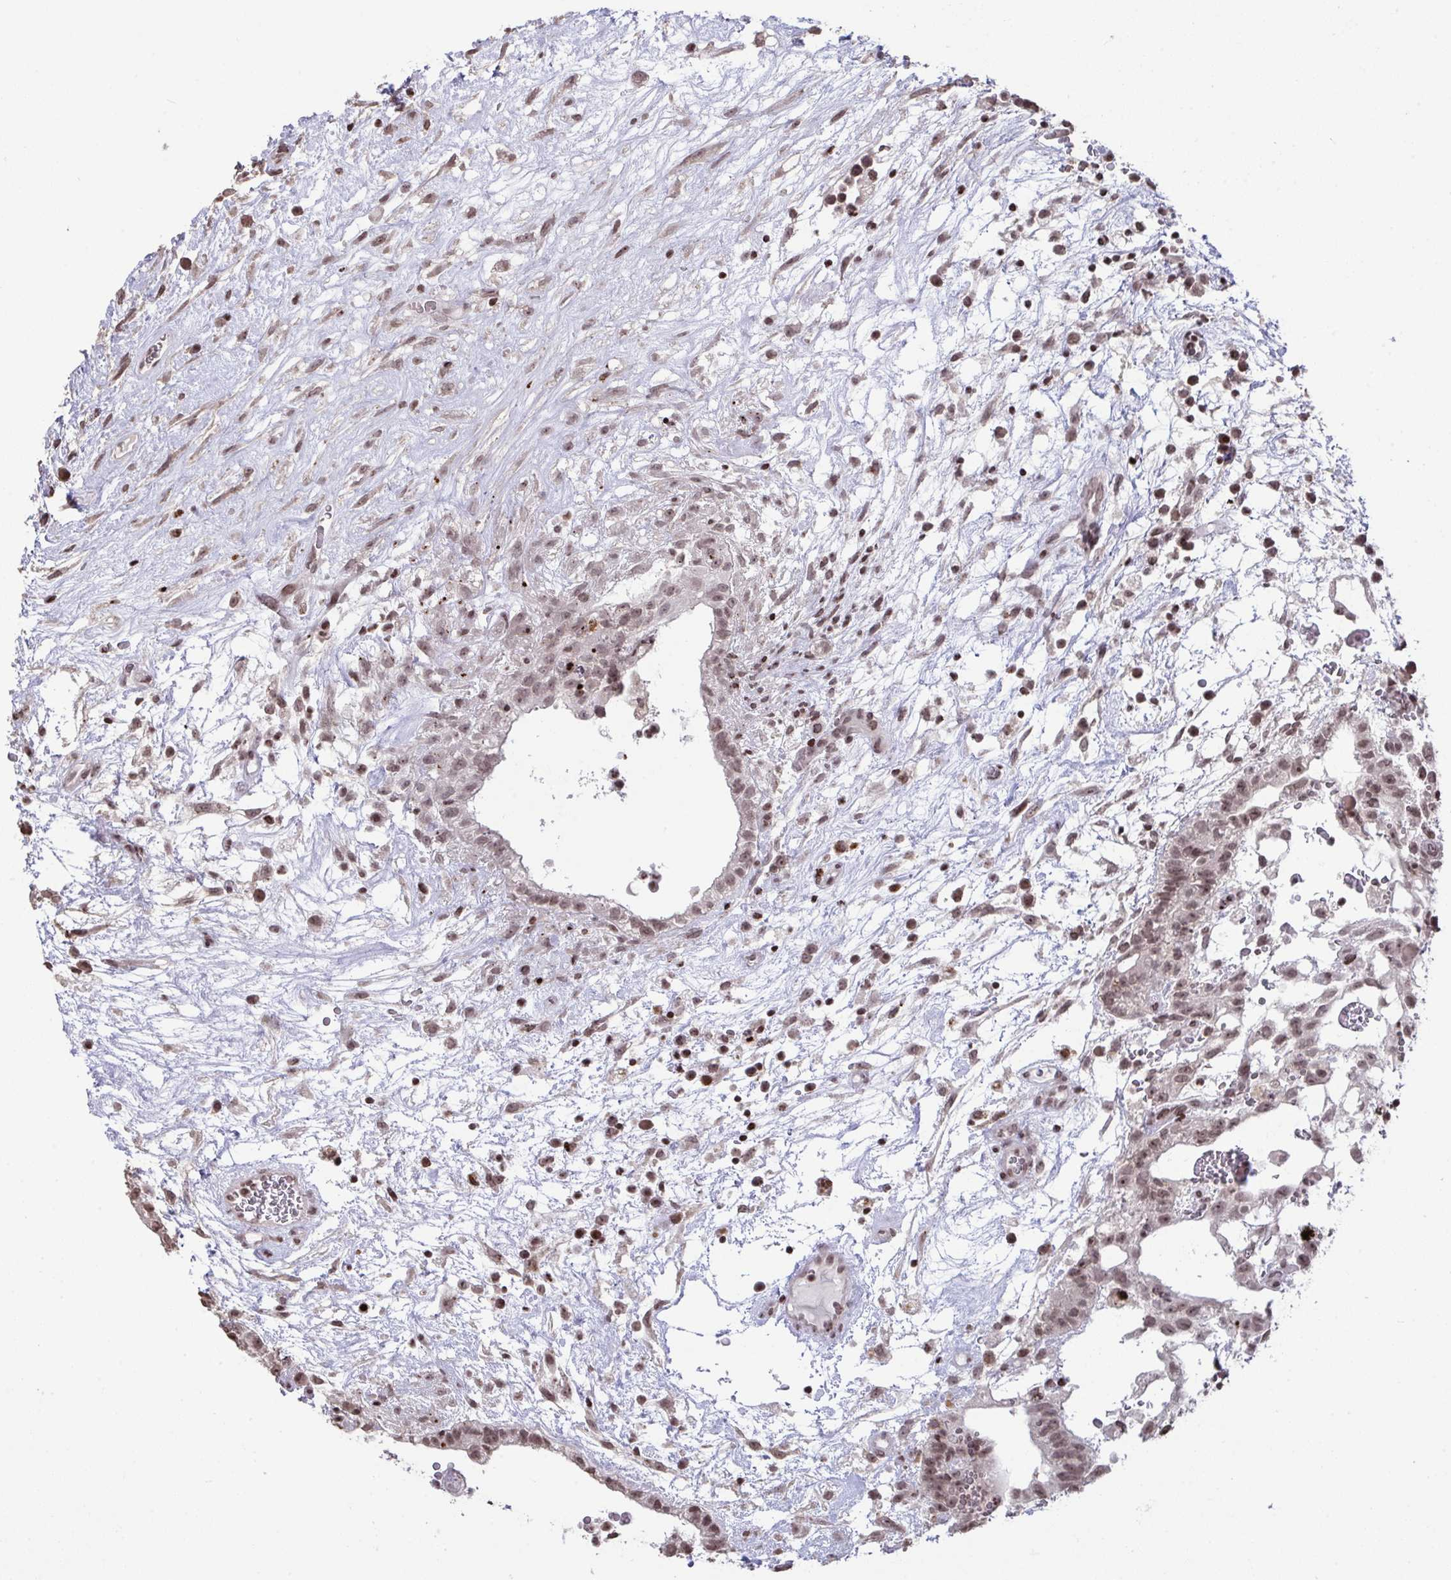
{"staining": {"intensity": "moderate", "quantity": ">75%", "location": "nuclear"}, "tissue": "testis cancer", "cell_type": "Tumor cells", "image_type": "cancer", "snomed": [{"axis": "morphology", "description": "Normal tissue, NOS"}, {"axis": "morphology", "description": "Carcinoma, Embryonal, NOS"}, {"axis": "topography", "description": "Testis"}], "caption": "Testis embryonal carcinoma was stained to show a protein in brown. There is medium levels of moderate nuclear positivity in approximately >75% of tumor cells. Ihc stains the protein of interest in brown and the nuclei are stained blue.", "gene": "NIP7", "patient": {"sex": "male", "age": 32}}